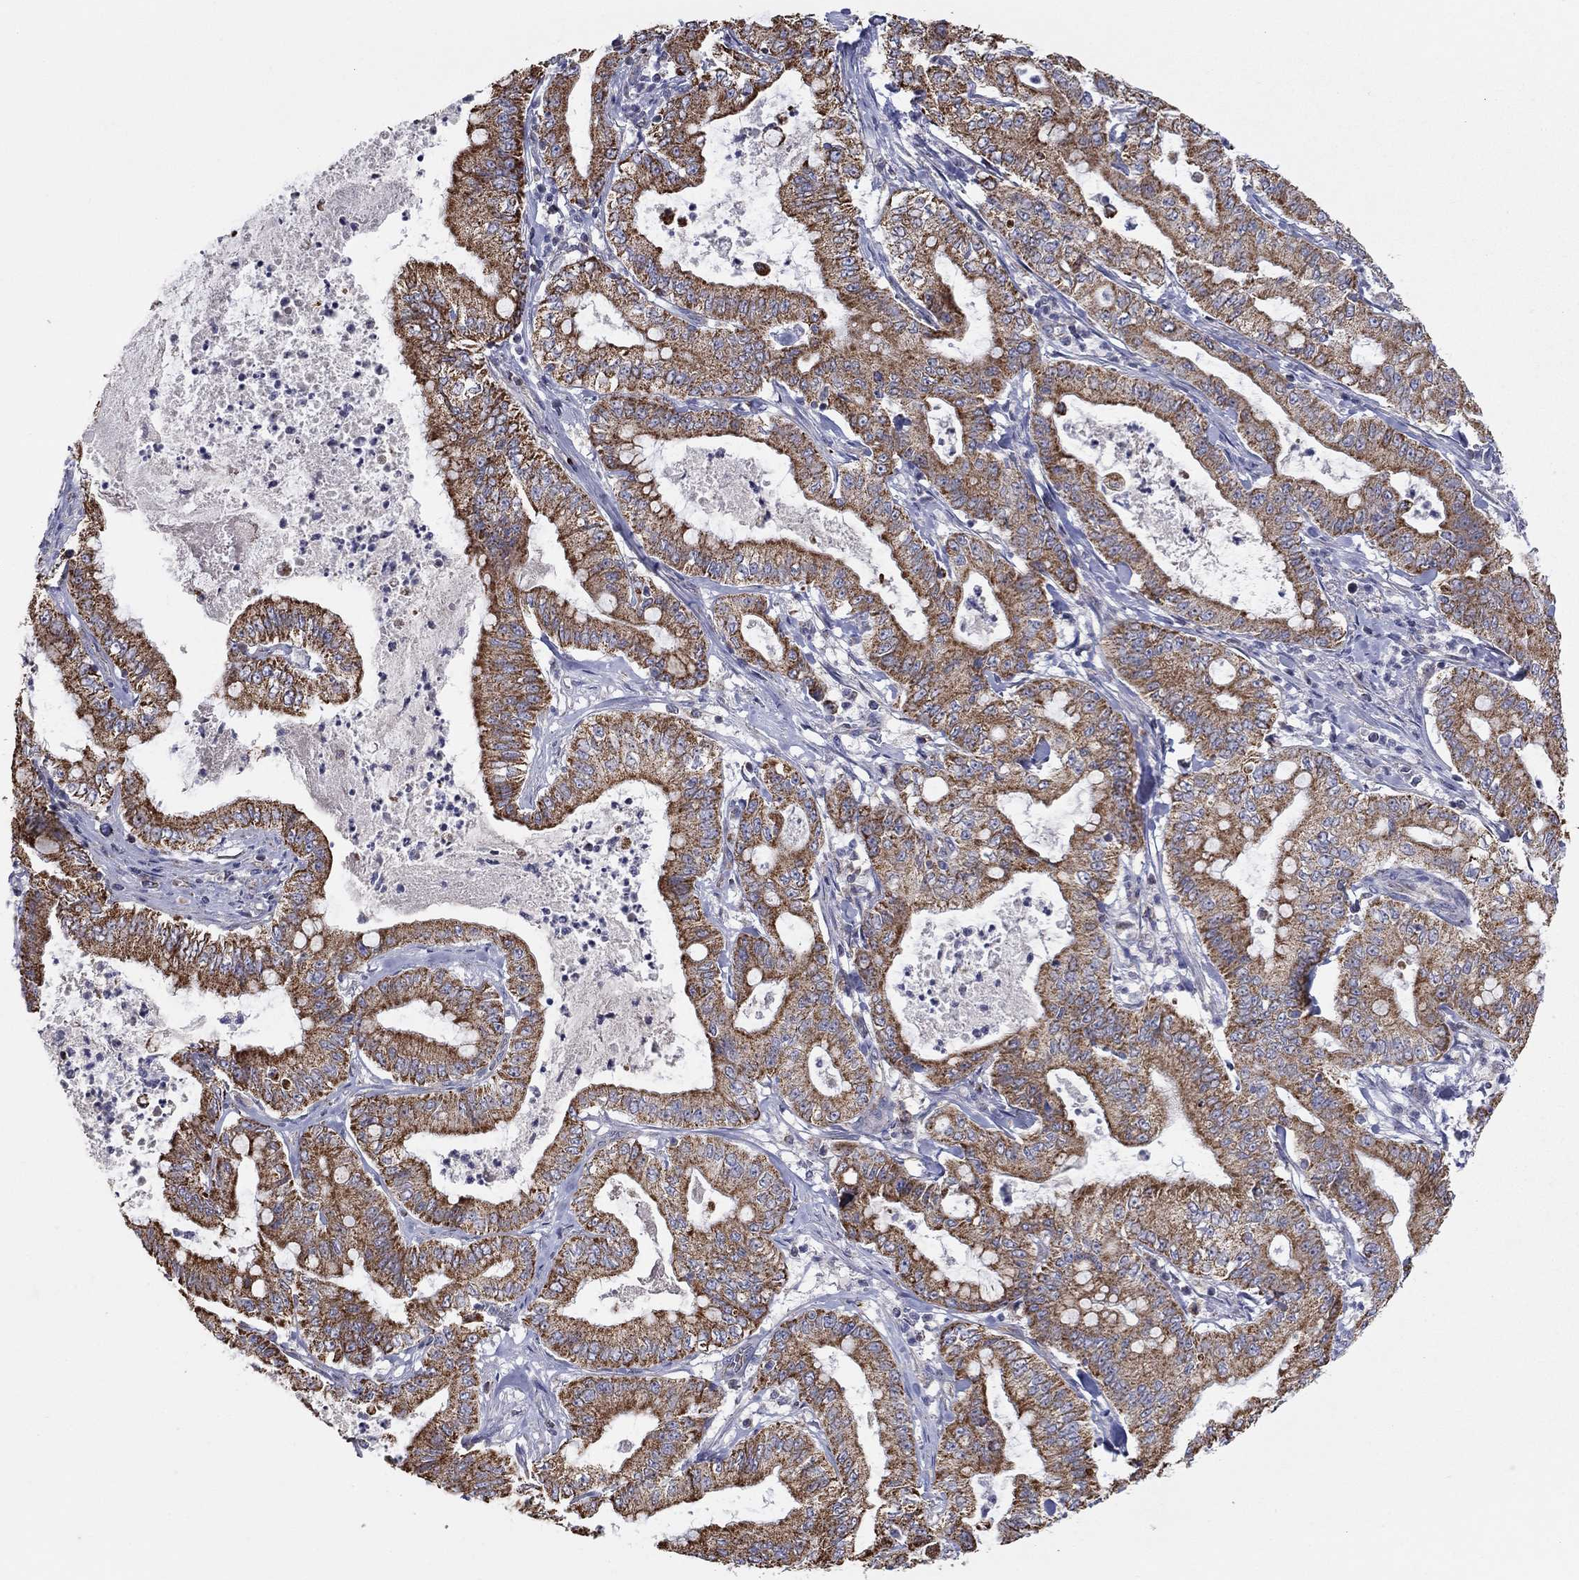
{"staining": {"intensity": "strong", "quantity": ">75%", "location": "cytoplasmic/membranous"}, "tissue": "pancreatic cancer", "cell_type": "Tumor cells", "image_type": "cancer", "snomed": [{"axis": "morphology", "description": "Adenocarcinoma, NOS"}, {"axis": "topography", "description": "Pancreas"}], "caption": "Human pancreatic cancer stained for a protein (brown) demonstrates strong cytoplasmic/membranous positive positivity in approximately >75% of tumor cells.", "gene": "HPS5", "patient": {"sex": "male", "age": 71}}